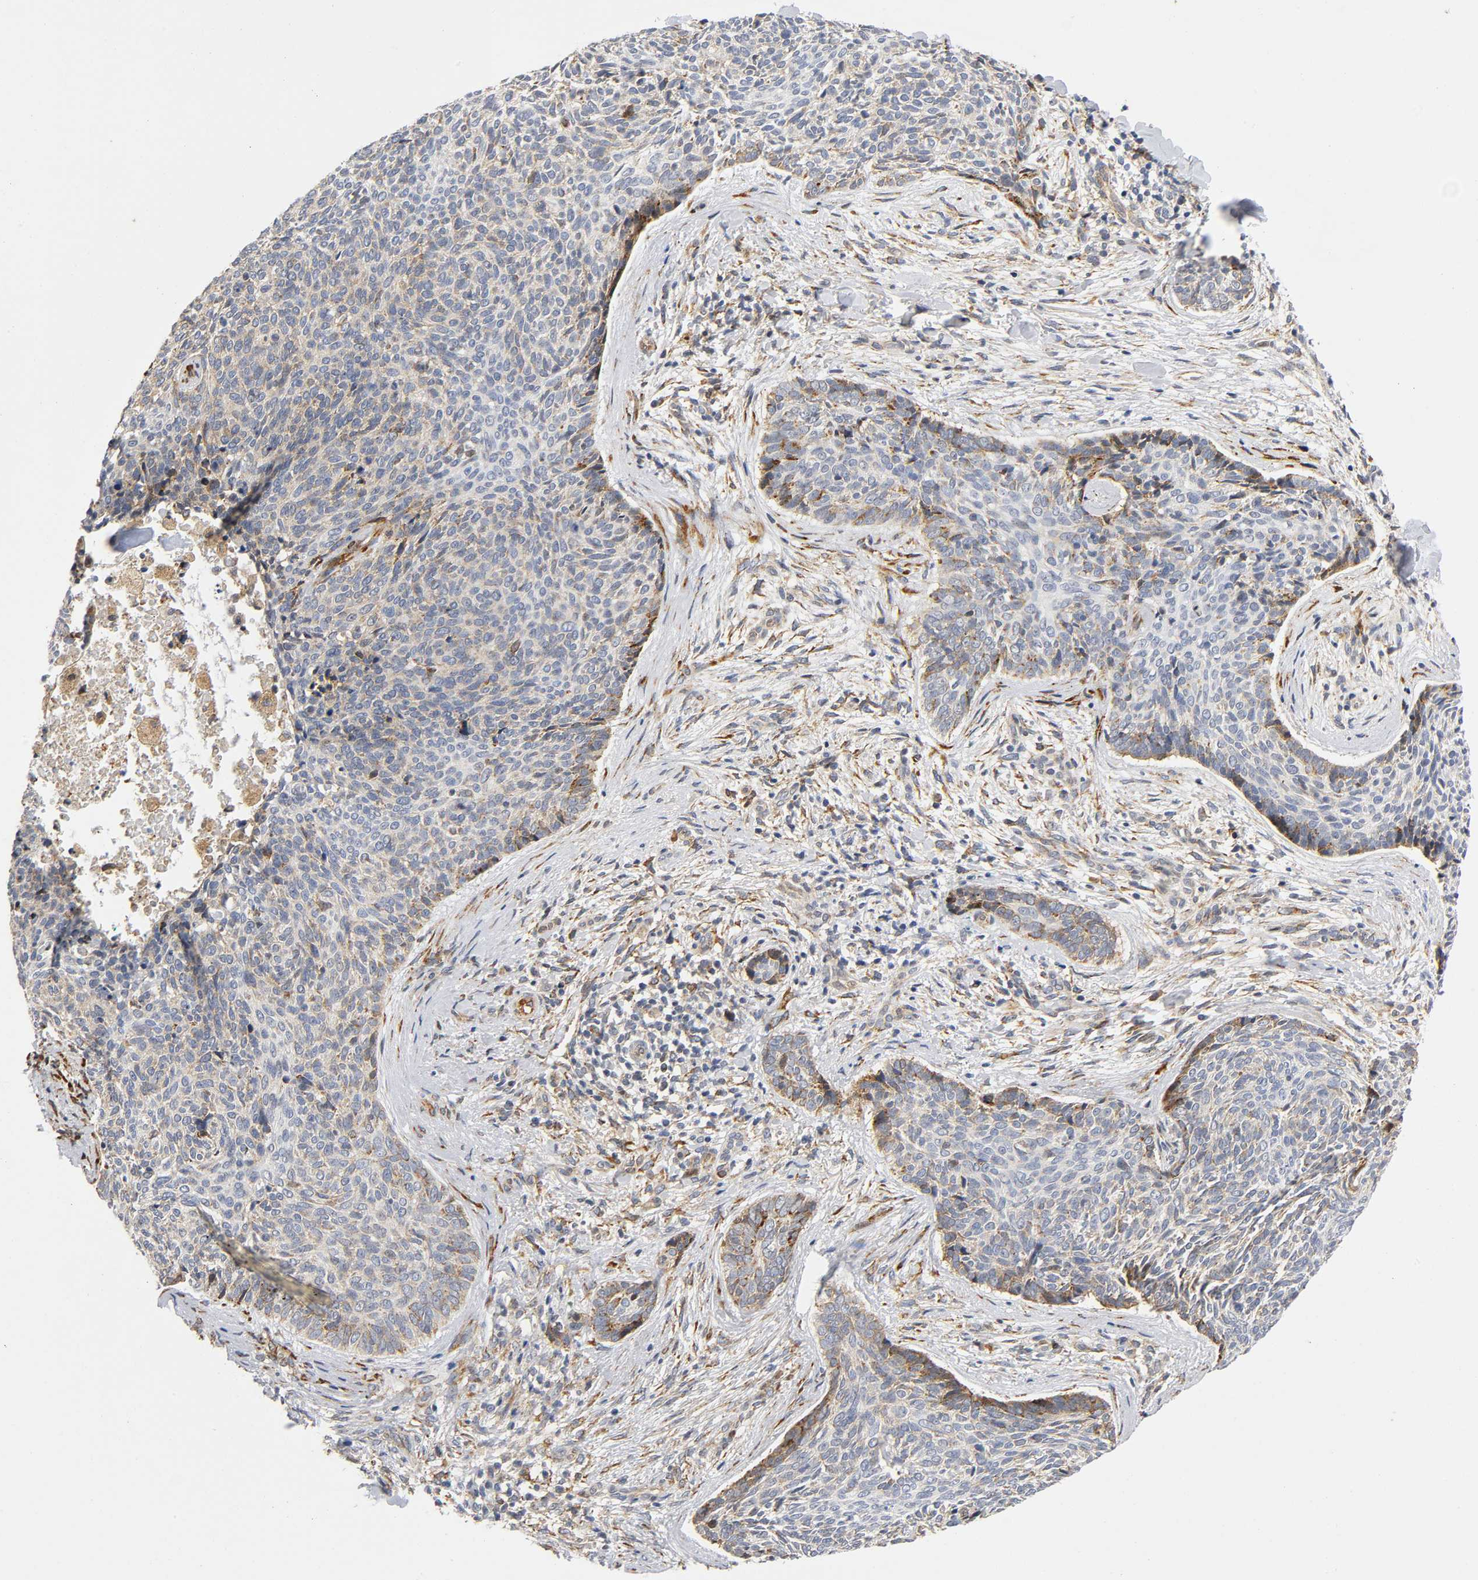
{"staining": {"intensity": "moderate", "quantity": "25%-75%", "location": "cytoplasmic/membranous"}, "tissue": "skin cancer", "cell_type": "Tumor cells", "image_type": "cancer", "snomed": [{"axis": "morphology", "description": "Normal tissue, NOS"}, {"axis": "morphology", "description": "Basal cell carcinoma"}, {"axis": "topography", "description": "Skin"}], "caption": "This histopathology image exhibits skin basal cell carcinoma stained with immunohistochemistry (IHC) to label a protein in brown. The cytoplasmic/membranous of tumor cells show moderate positivity for the protein. Nuclei are counter-stained blue.", "gene": "SOS2", "patient": {"sex": "female", "age": 57}}